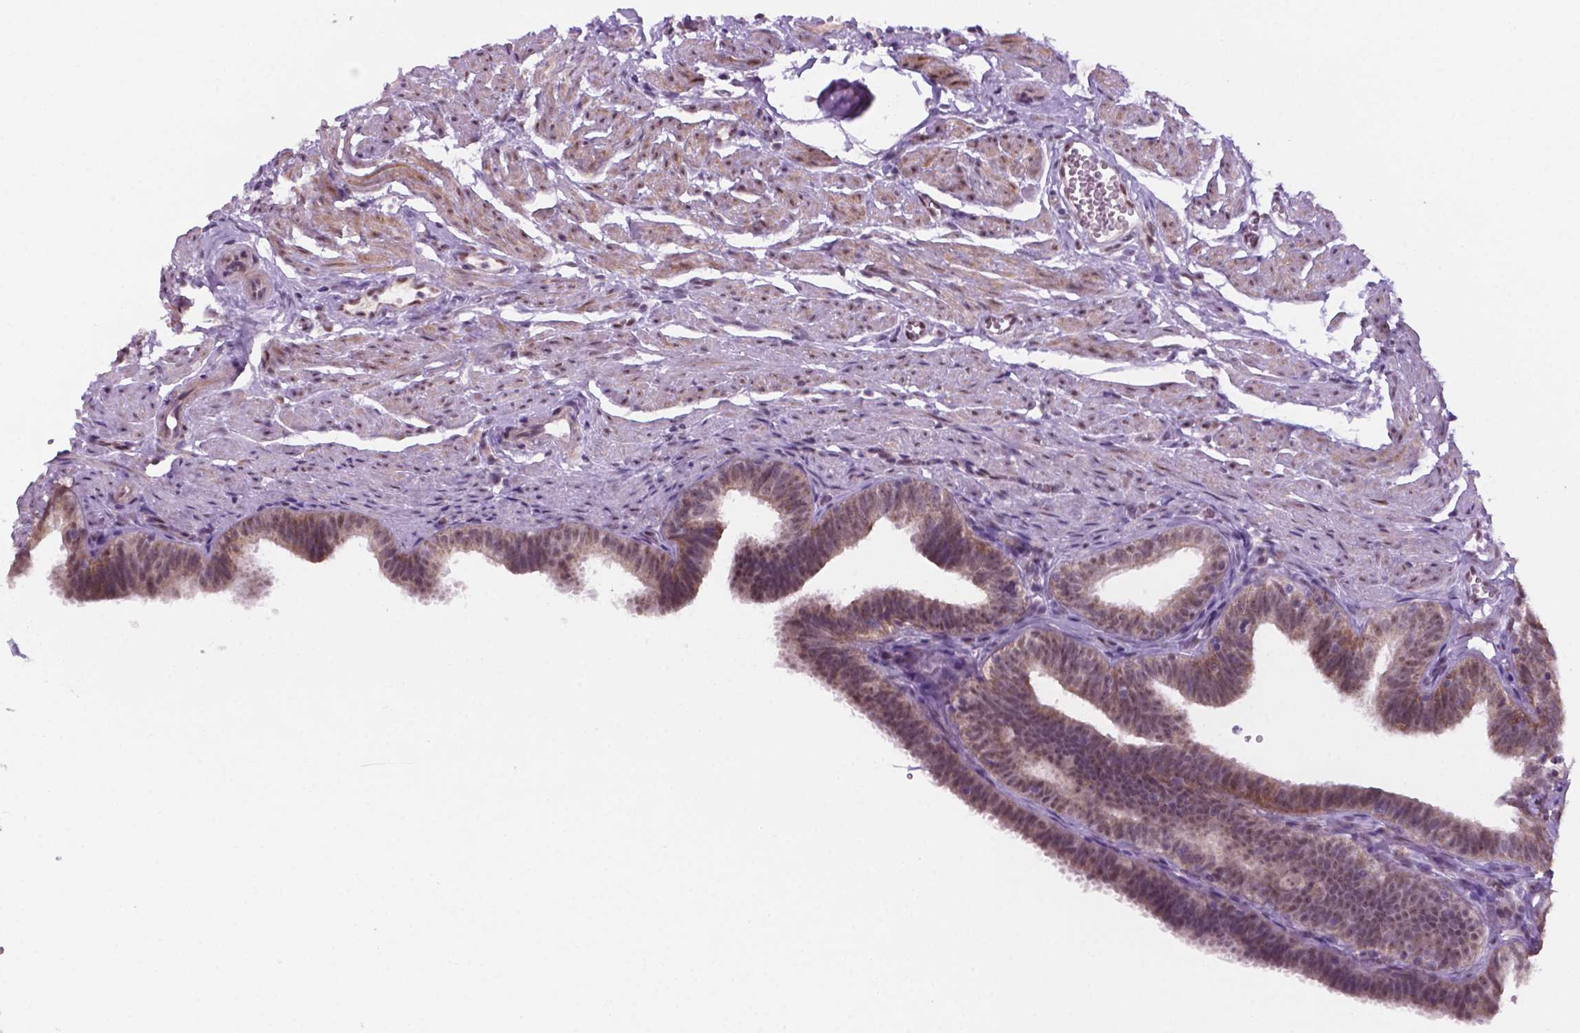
{"staining": {"intensity": "weak", "quantity": ">75%", "location": "cytoplasmic/membranous,nuclear"}, "tissue": "fallopian tube", "cell_type": "Glandular cells", "image_type": "normal", "snomed": [{"axis": "morphology", "description": "Normal tissue, NOS"}, {"axis": "topography", "description": "Fallopian tube"}], "caption": "A brown stain shows weak cytoplasmic/membranous,nuclear expression of a protein in glandular cells of unremarkable fallopian tube. (DAB (3,3'-diaminobenzidine) IHC, brown staining for protein, blue staining for nuclei).", "gene": "C18orf21", "patient": {"sex": "female", "age": 25}}